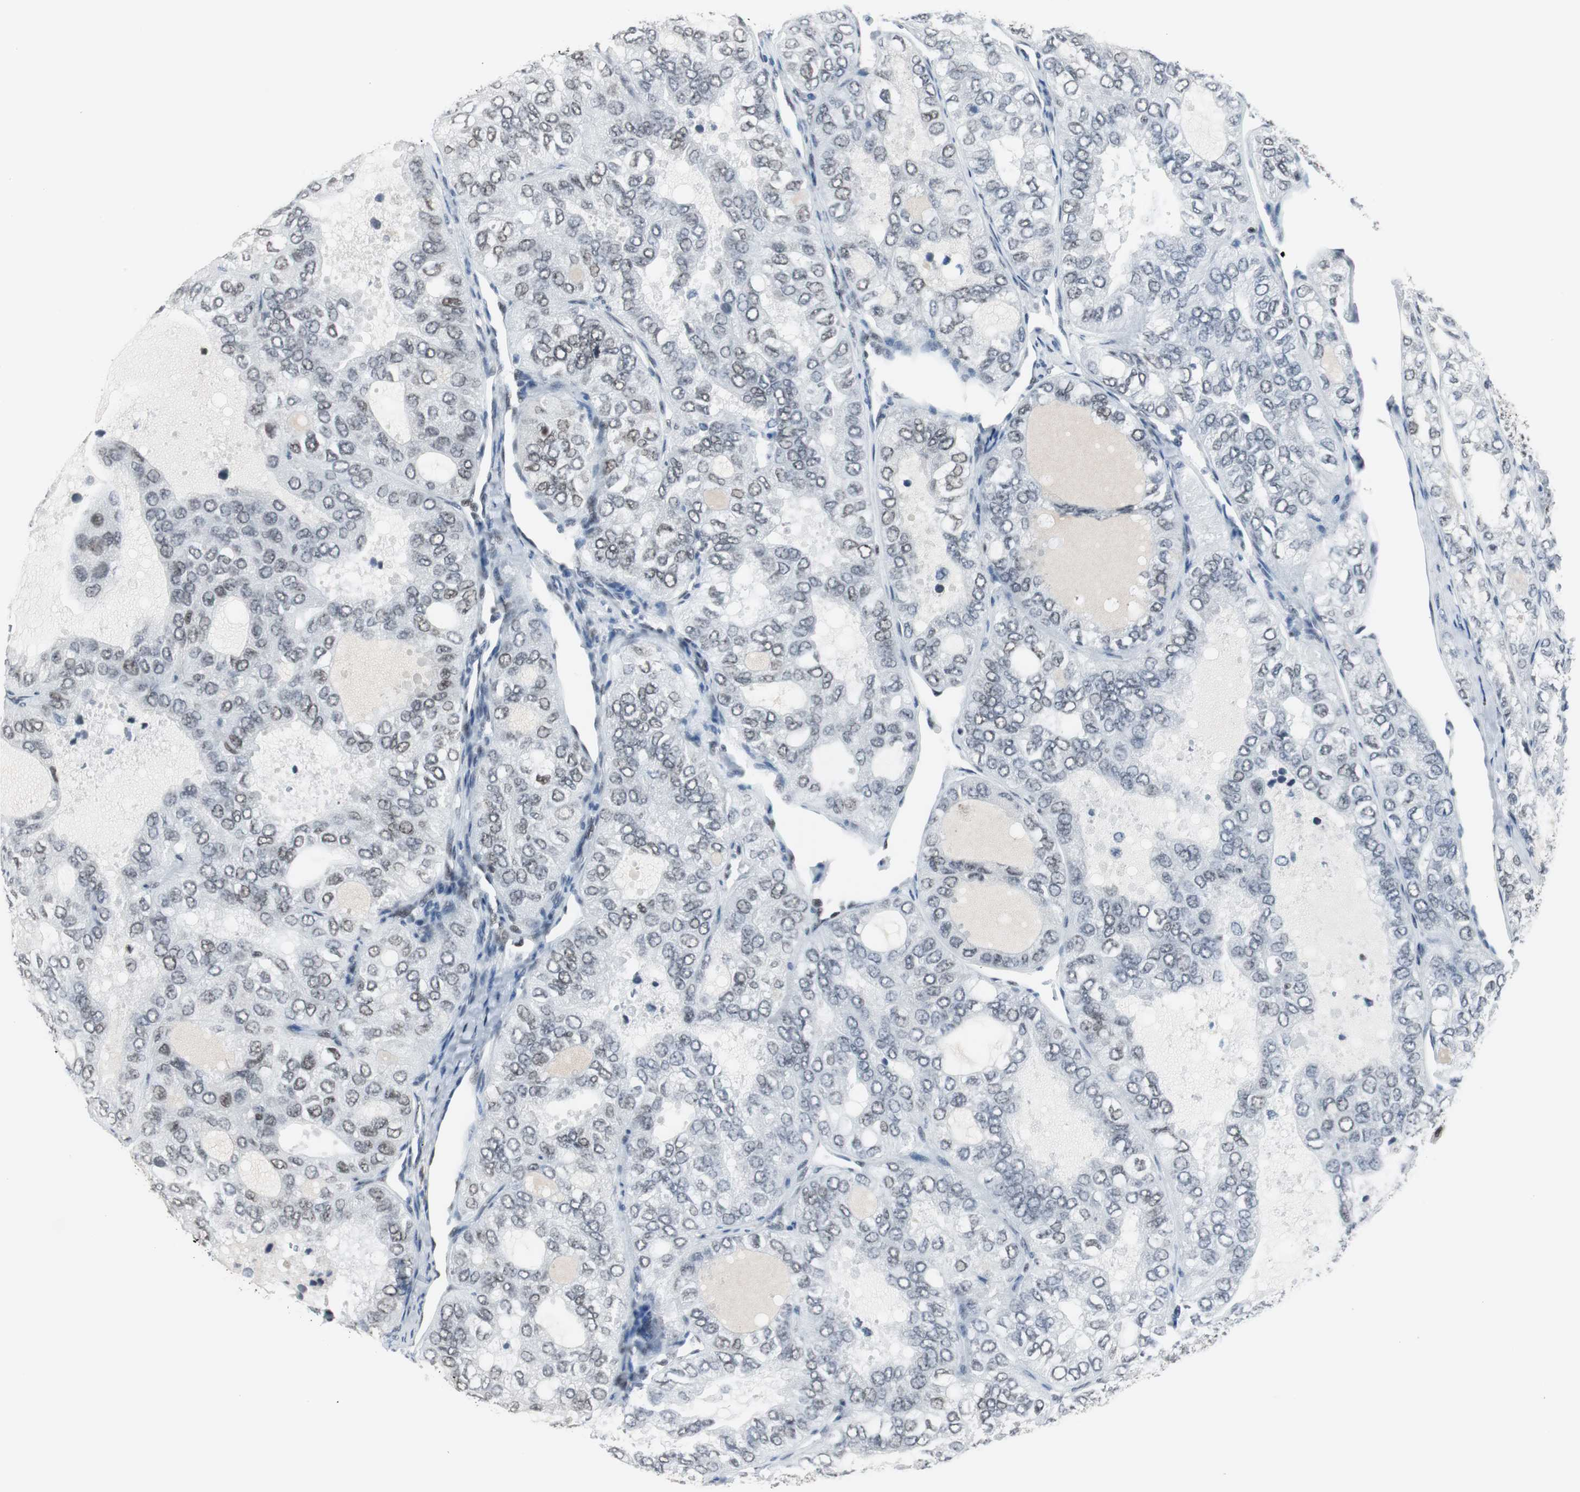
{"staining": {"intensity": "moderate", "quantity": "25%-75%", "location": "nuclear"}, "tissue": "thyroid cancer", "cell_type": "Tumor cells", "image_type": "cancer", "snomed": [{"axis": "morphology", "description": "Follicular adenoma carcinoma, NOS"}, {"axis": "topography", "description": "Thyroid gland"}], "caption": "This is an image of immunohistochemistry (IHC) staining of thyroid cancer (follicular adenoma carcinoma), which shows moderate expression in the nuclear of tumor cells.", "gene": "RAD9A", "patient": {"sex": "male", "age": 75}}